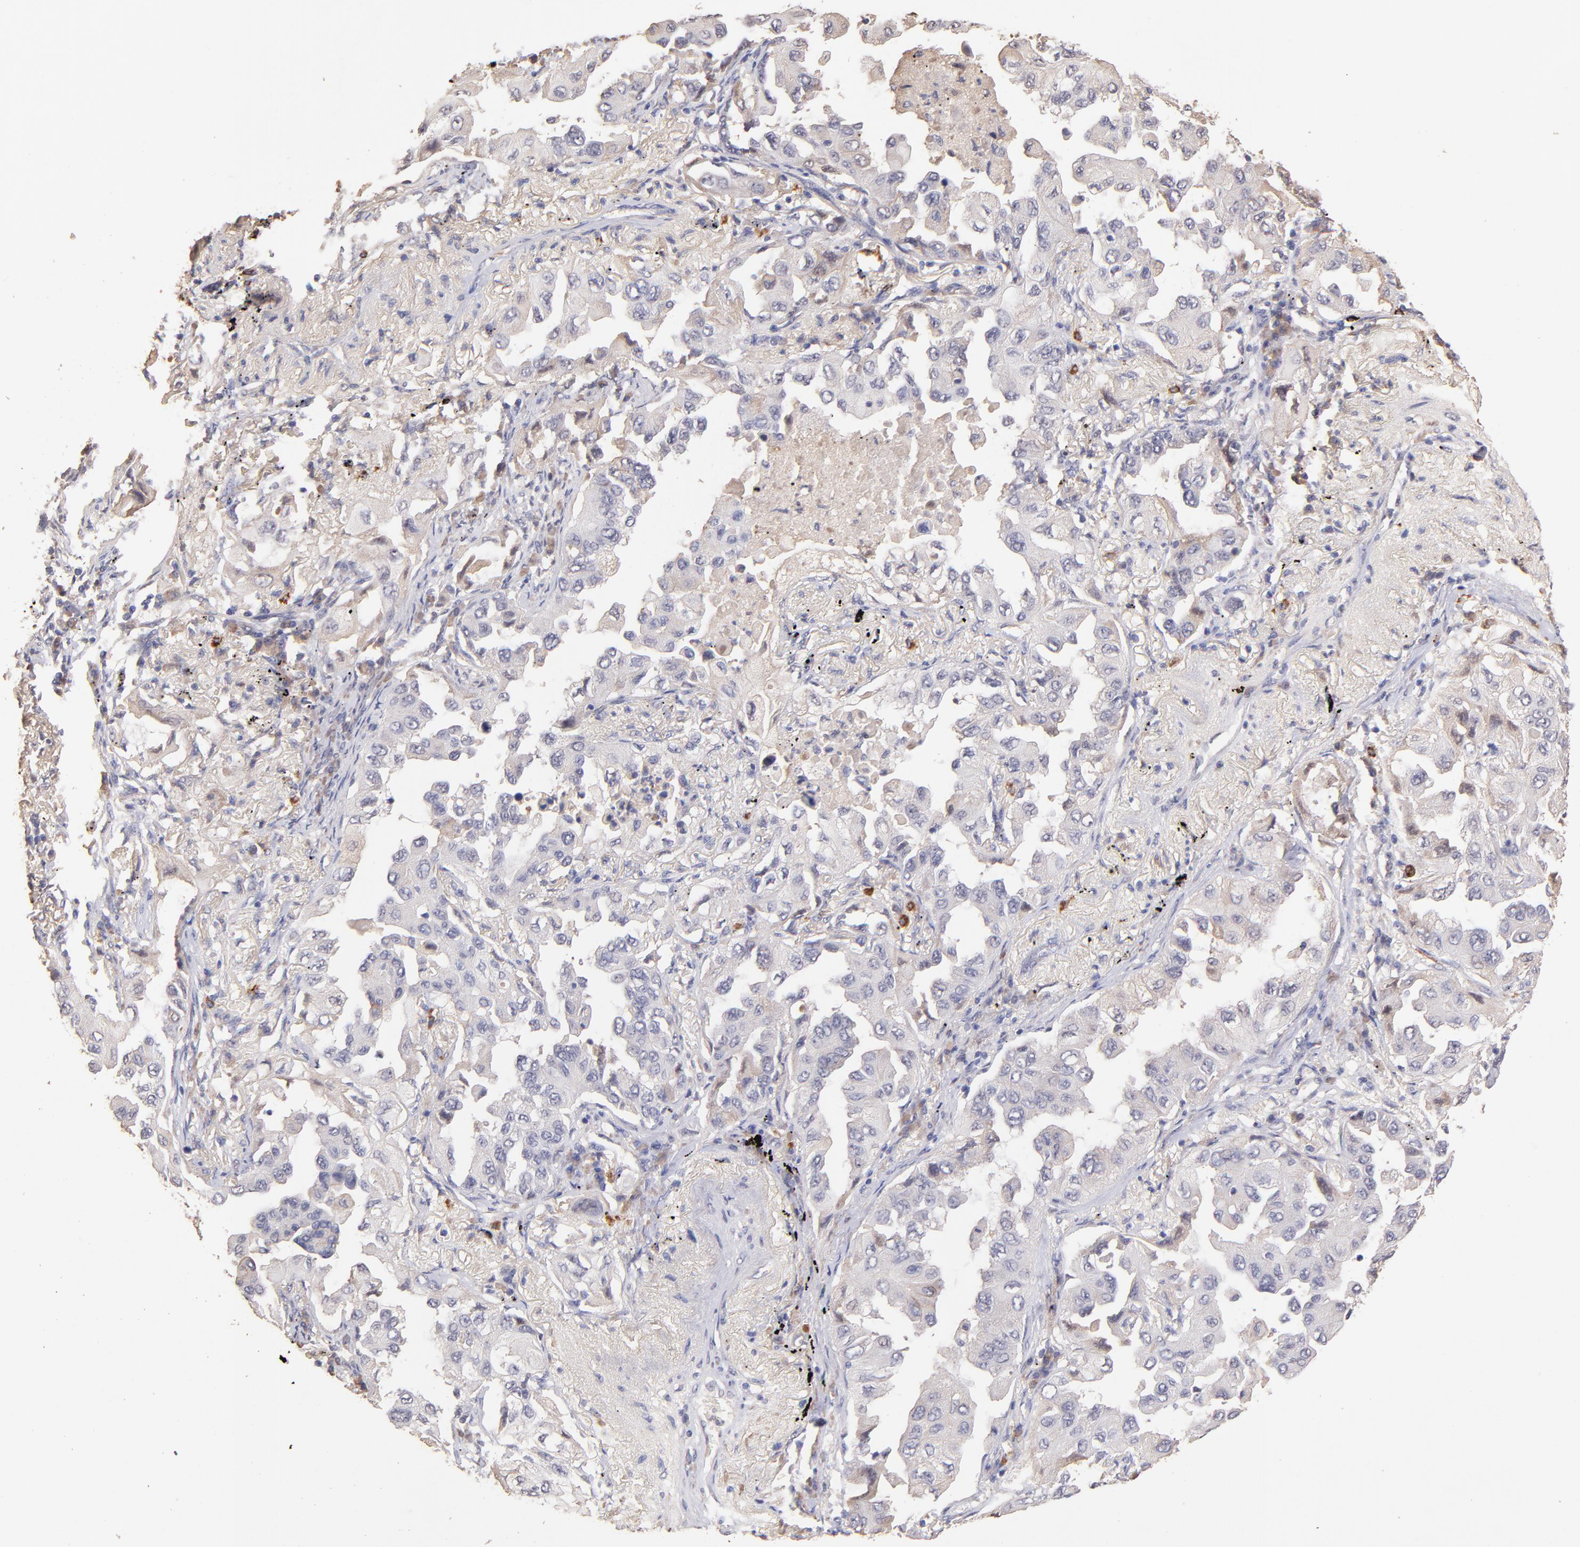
{"staining": {"intensity": "negative", "quantity": "none", "location": "none"}, "tissue": "lung cancer", "cell_type": "Tumor cells", "image_type": "cancer", "snomed": [{"axis": "morphology", "description": "Adenocarcinoma, NOS"}, {"axis": "topography", "description": "Lung"}], "caption": "Tumor cells show no significant staining in lung cancer (adenocarcinoma).", "gene": "RNASEL", "patient": {"sex": "female", "age": 65}}